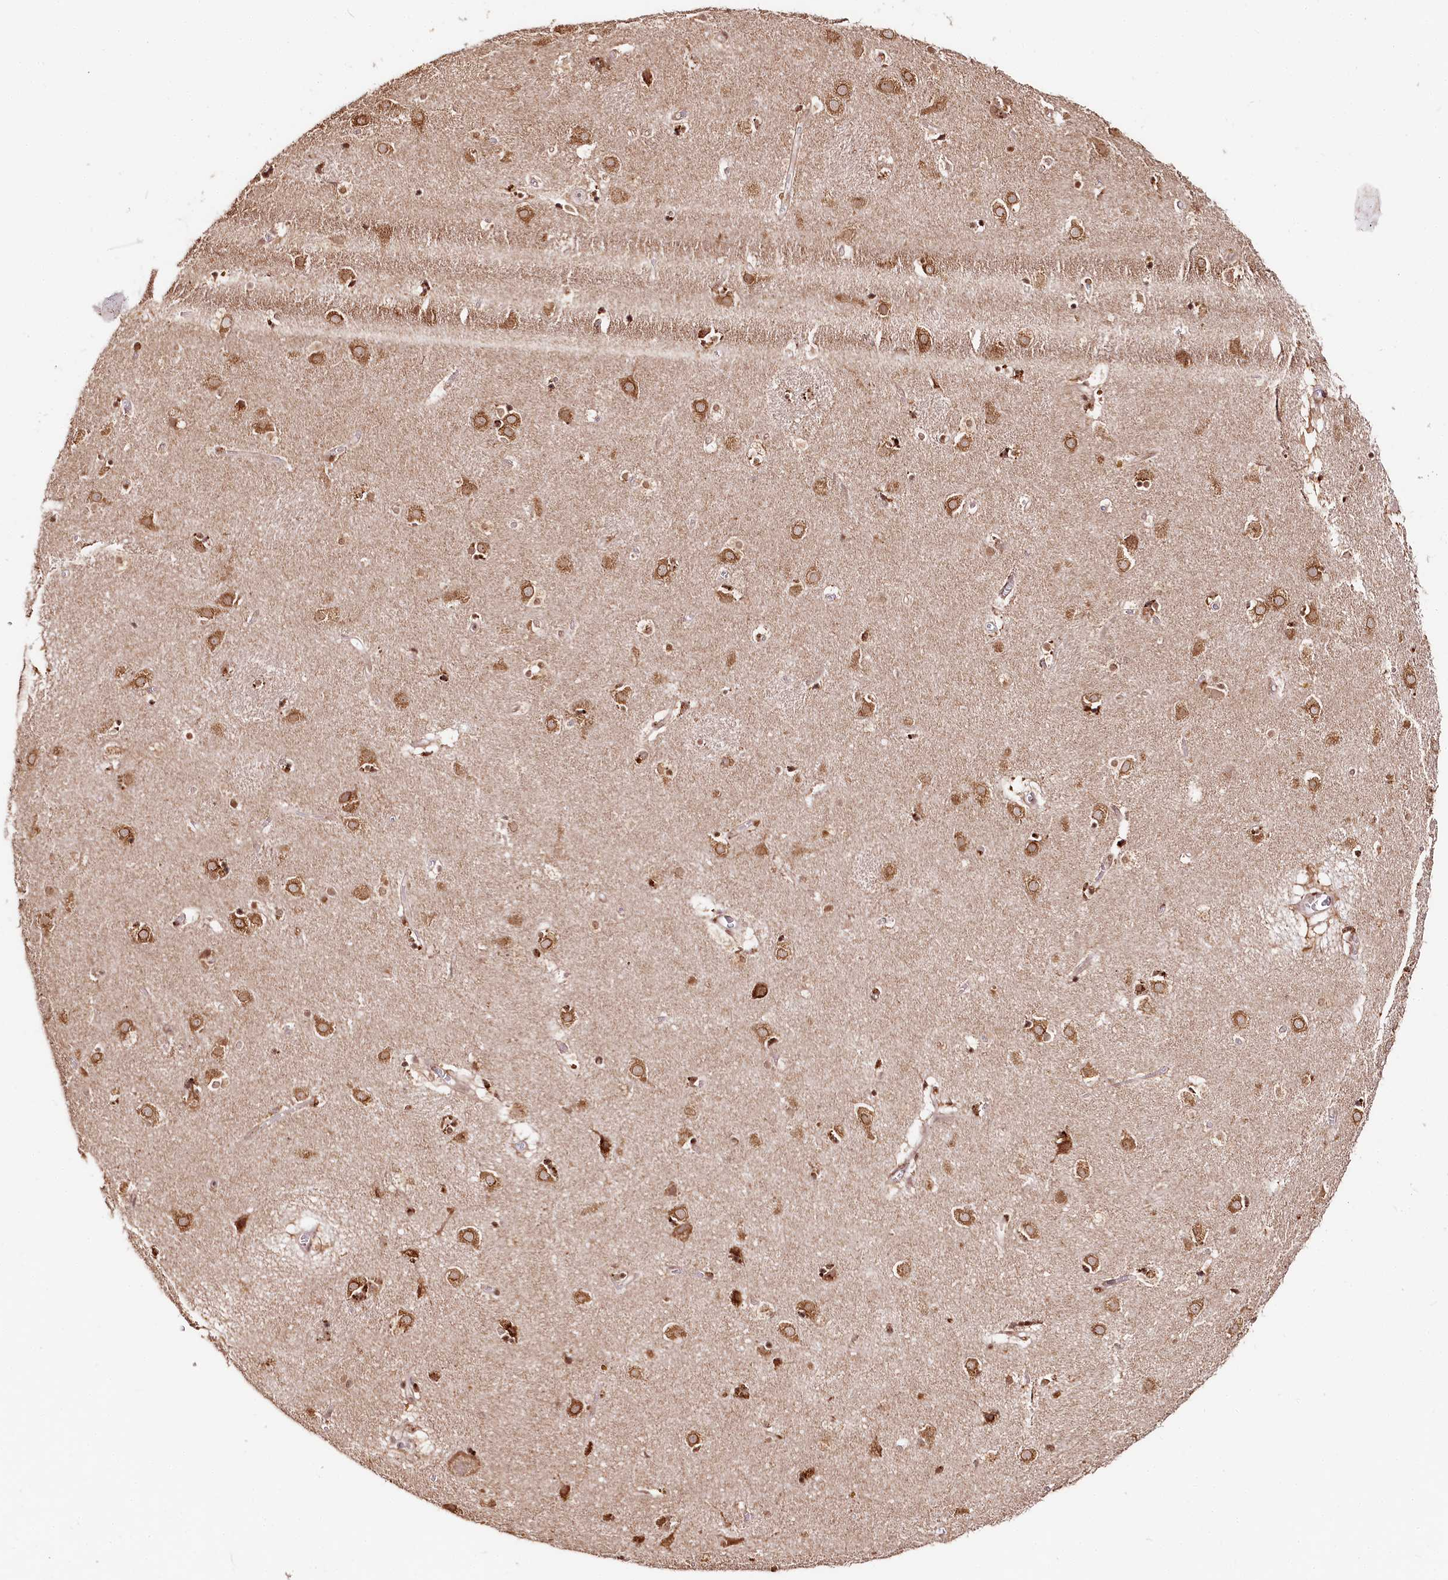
{"staining": {"intensity": "moderate", "quantity": ">75%", "location": "cytoplasmic/membranous,nuclear"}, "tissue": "caudate", "cell_type": "Glial cells", "image_type": "normal", "snomed": [{"axis": "morphology", "description": "Normal tissue, NOS"}, {"axis": "topography", "description": "Lateral ventricle wall"}], "caption": "Moderate cytoplasmic/membranous,nuclear positivity for a protein is identified in approximately >75% of glial cells of normal caudate using IHC.", "gene": "CNPY2", "patient": {"sex": "male", "age": 70}}